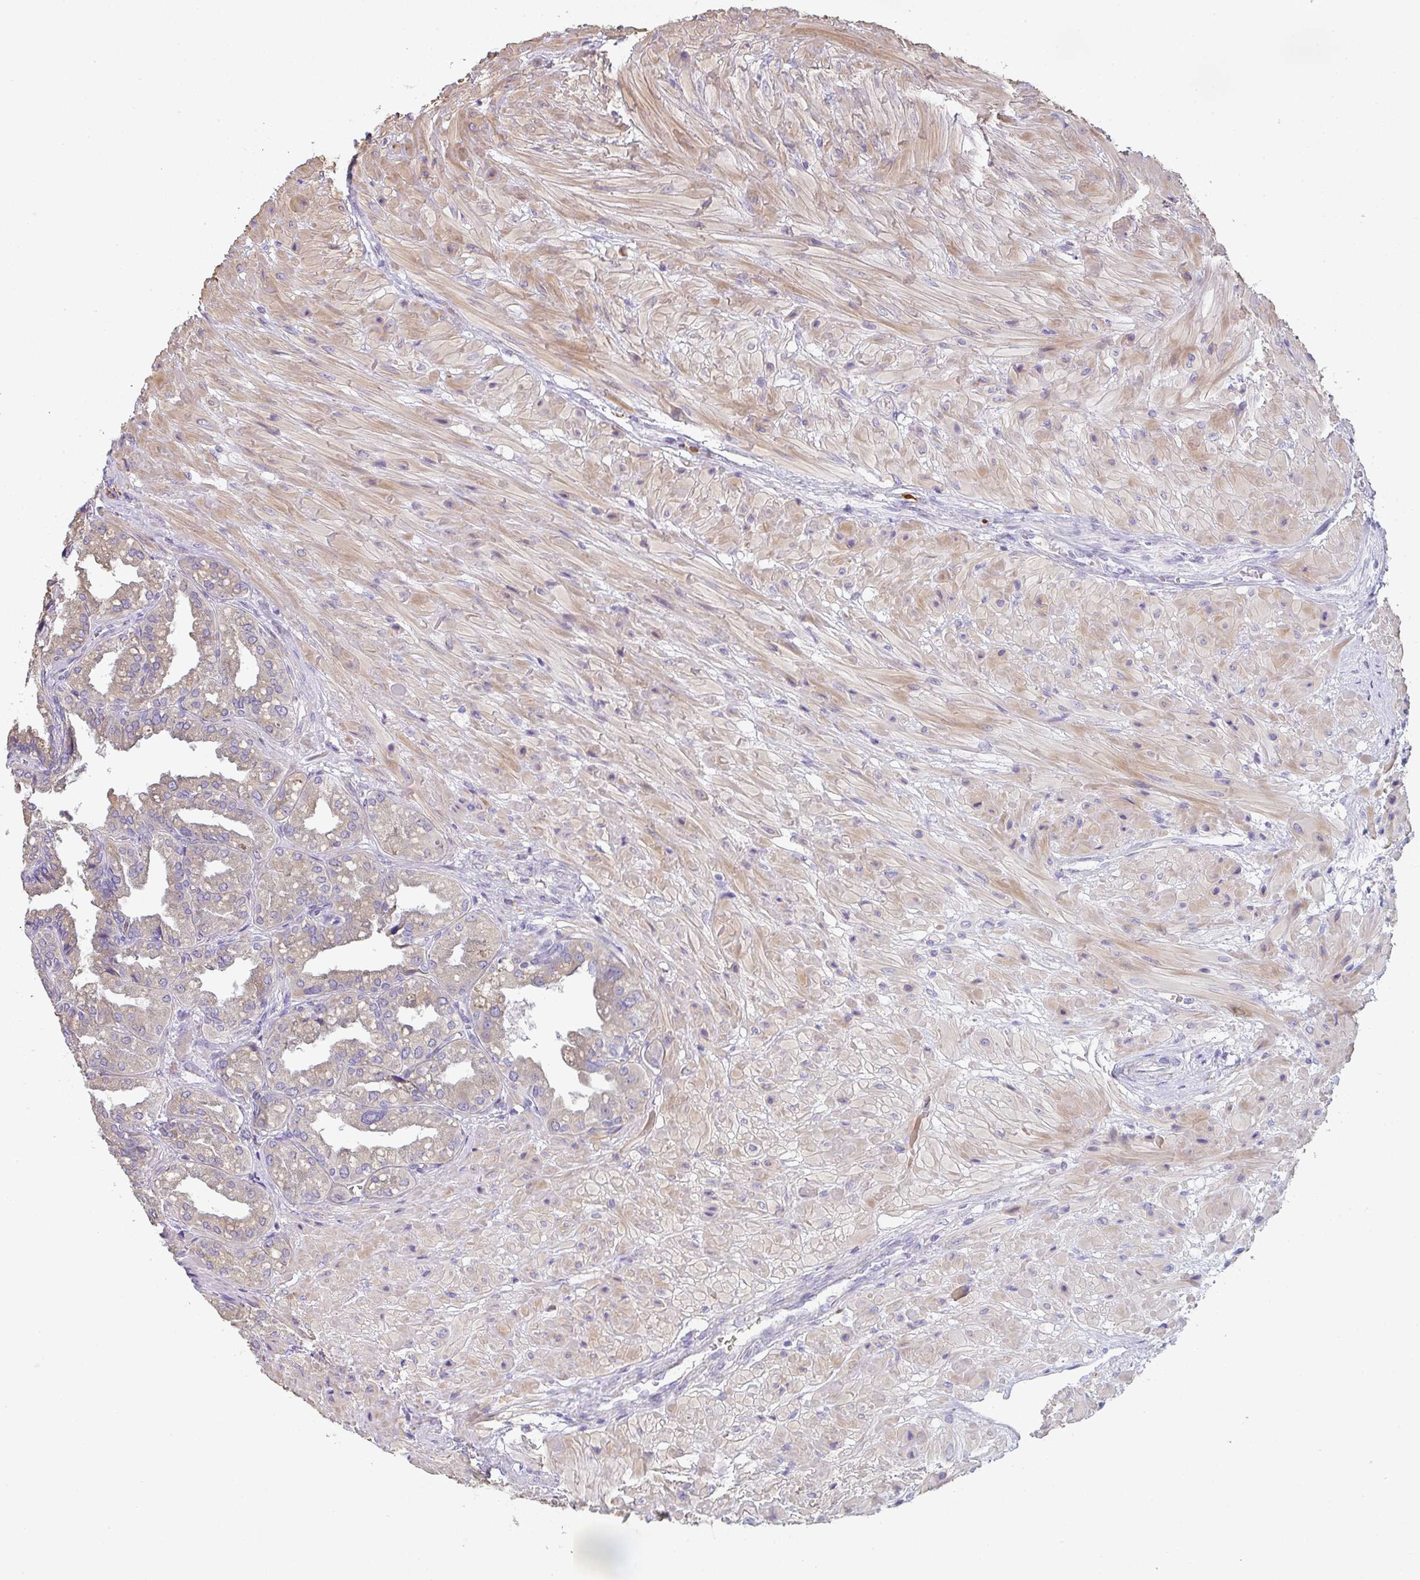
{"staining": {"intensity": "moderate", "quantity": "25%-75%", "location": "cytoplasmic/membranous"}, "tissue": "seminal vesicle", "cell_type": "Glandular cells", "image_type": "normal", "snomed": [{"axis": "morphology", "description": "Normal tissue, NOS"}, {"axis": "topography", "description": "Seminal veicle"}], "caption": "About 25%-75% of glandular cells in unremarkable human seminal vesicle display moderate cytoplasmic/membranous protein staining as visualized by brown immunohistochemical staining.", "gene": "ZNF215", "patient": {"sex": "male", "age": 55}}